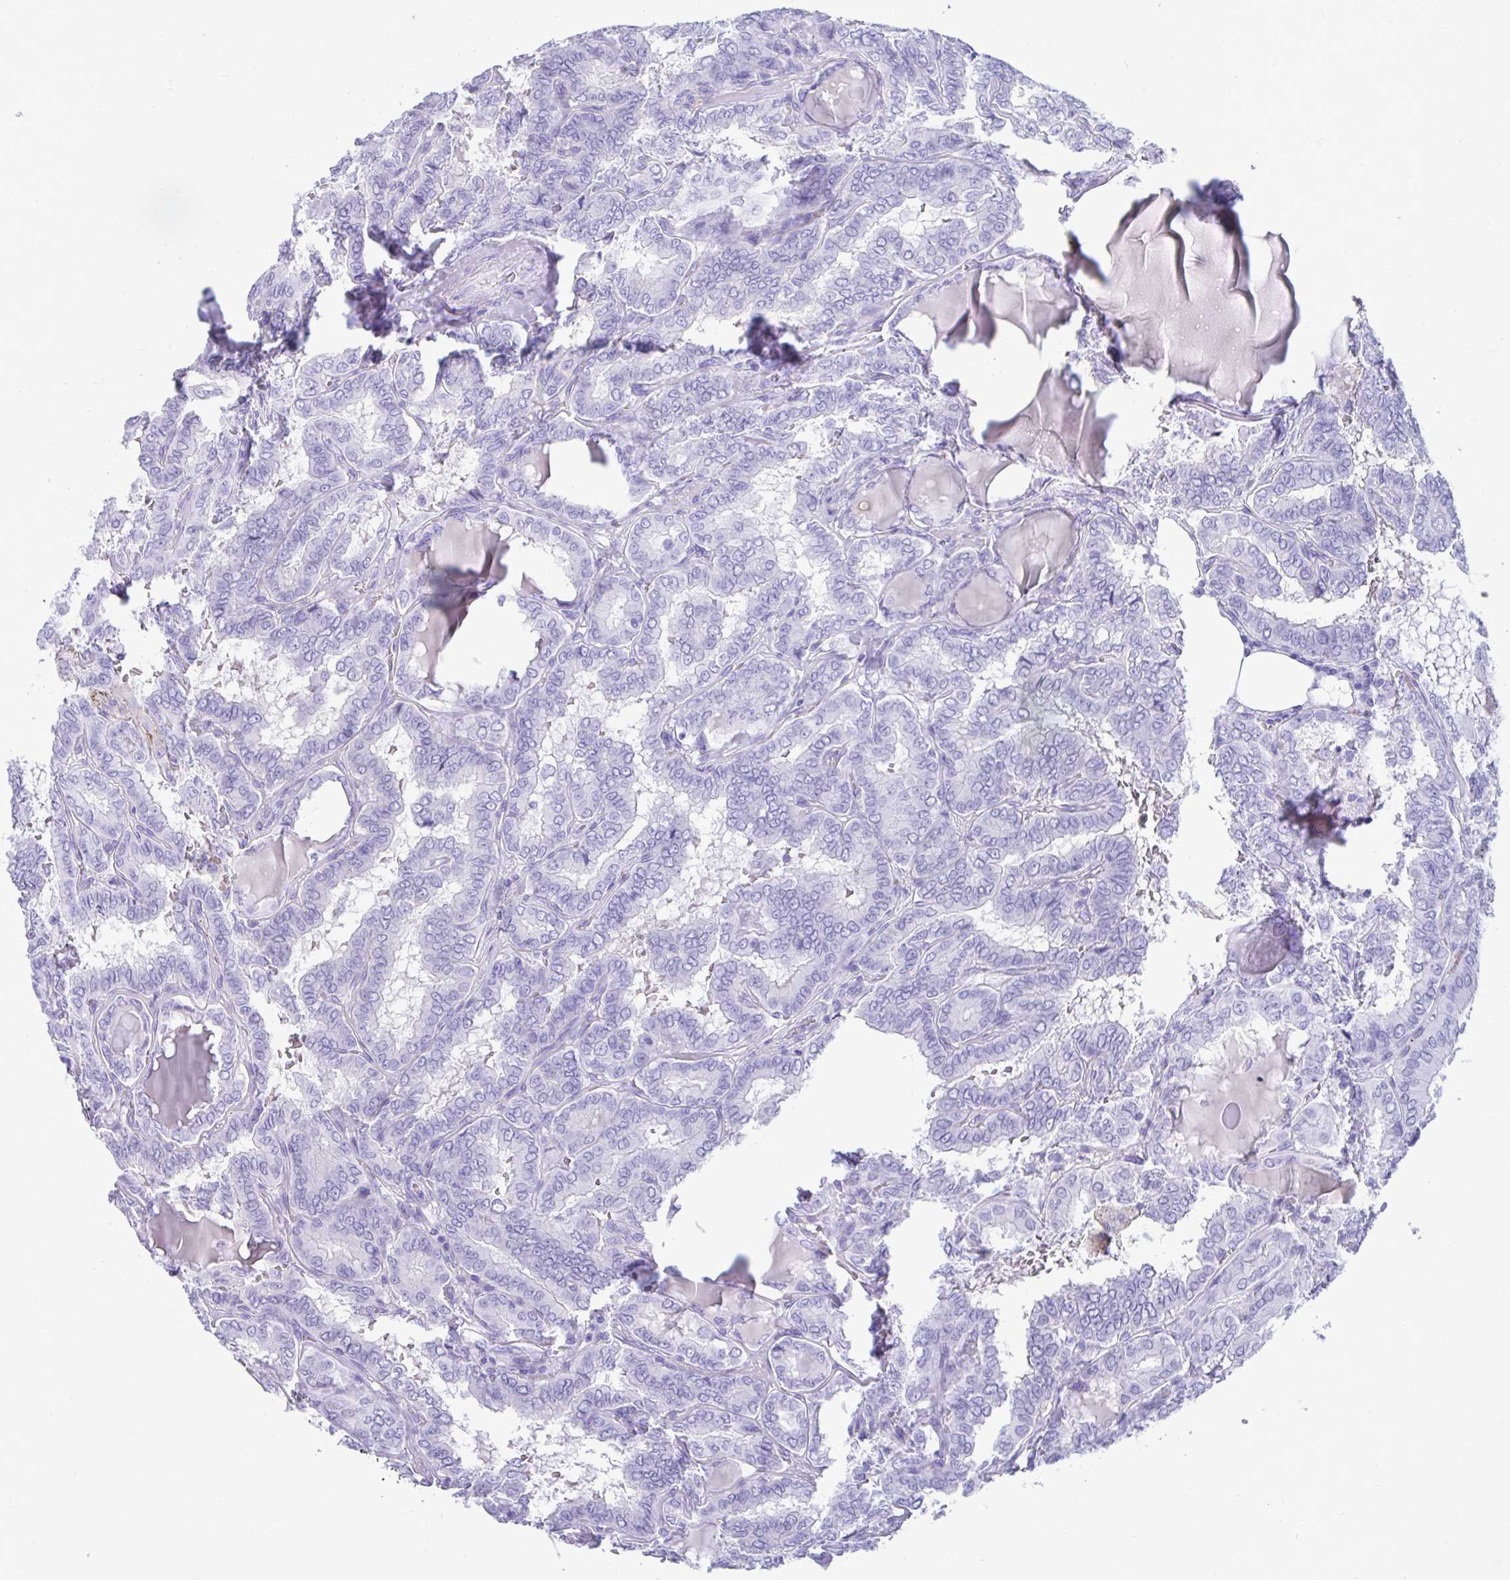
{"staining": {"intensity": "negative", "quantity": "none", "location": "none"}, "tissue": "thyroid cancer", "cell_type": "Tumor cells", "image_type": "cancer", "snomed": [{"axis": "morphology", "description": "Papillary adenocarcinoma, NOS"}, {"axis": "topography", "description": "Thyroid gland"}], "caption": "An image of thyroid papillary adenocarcinoma stained for a protein displays no brown staining in tumor cells.", "gene": "SMIM9", "patient": {"sex": "female", "age": 46}}